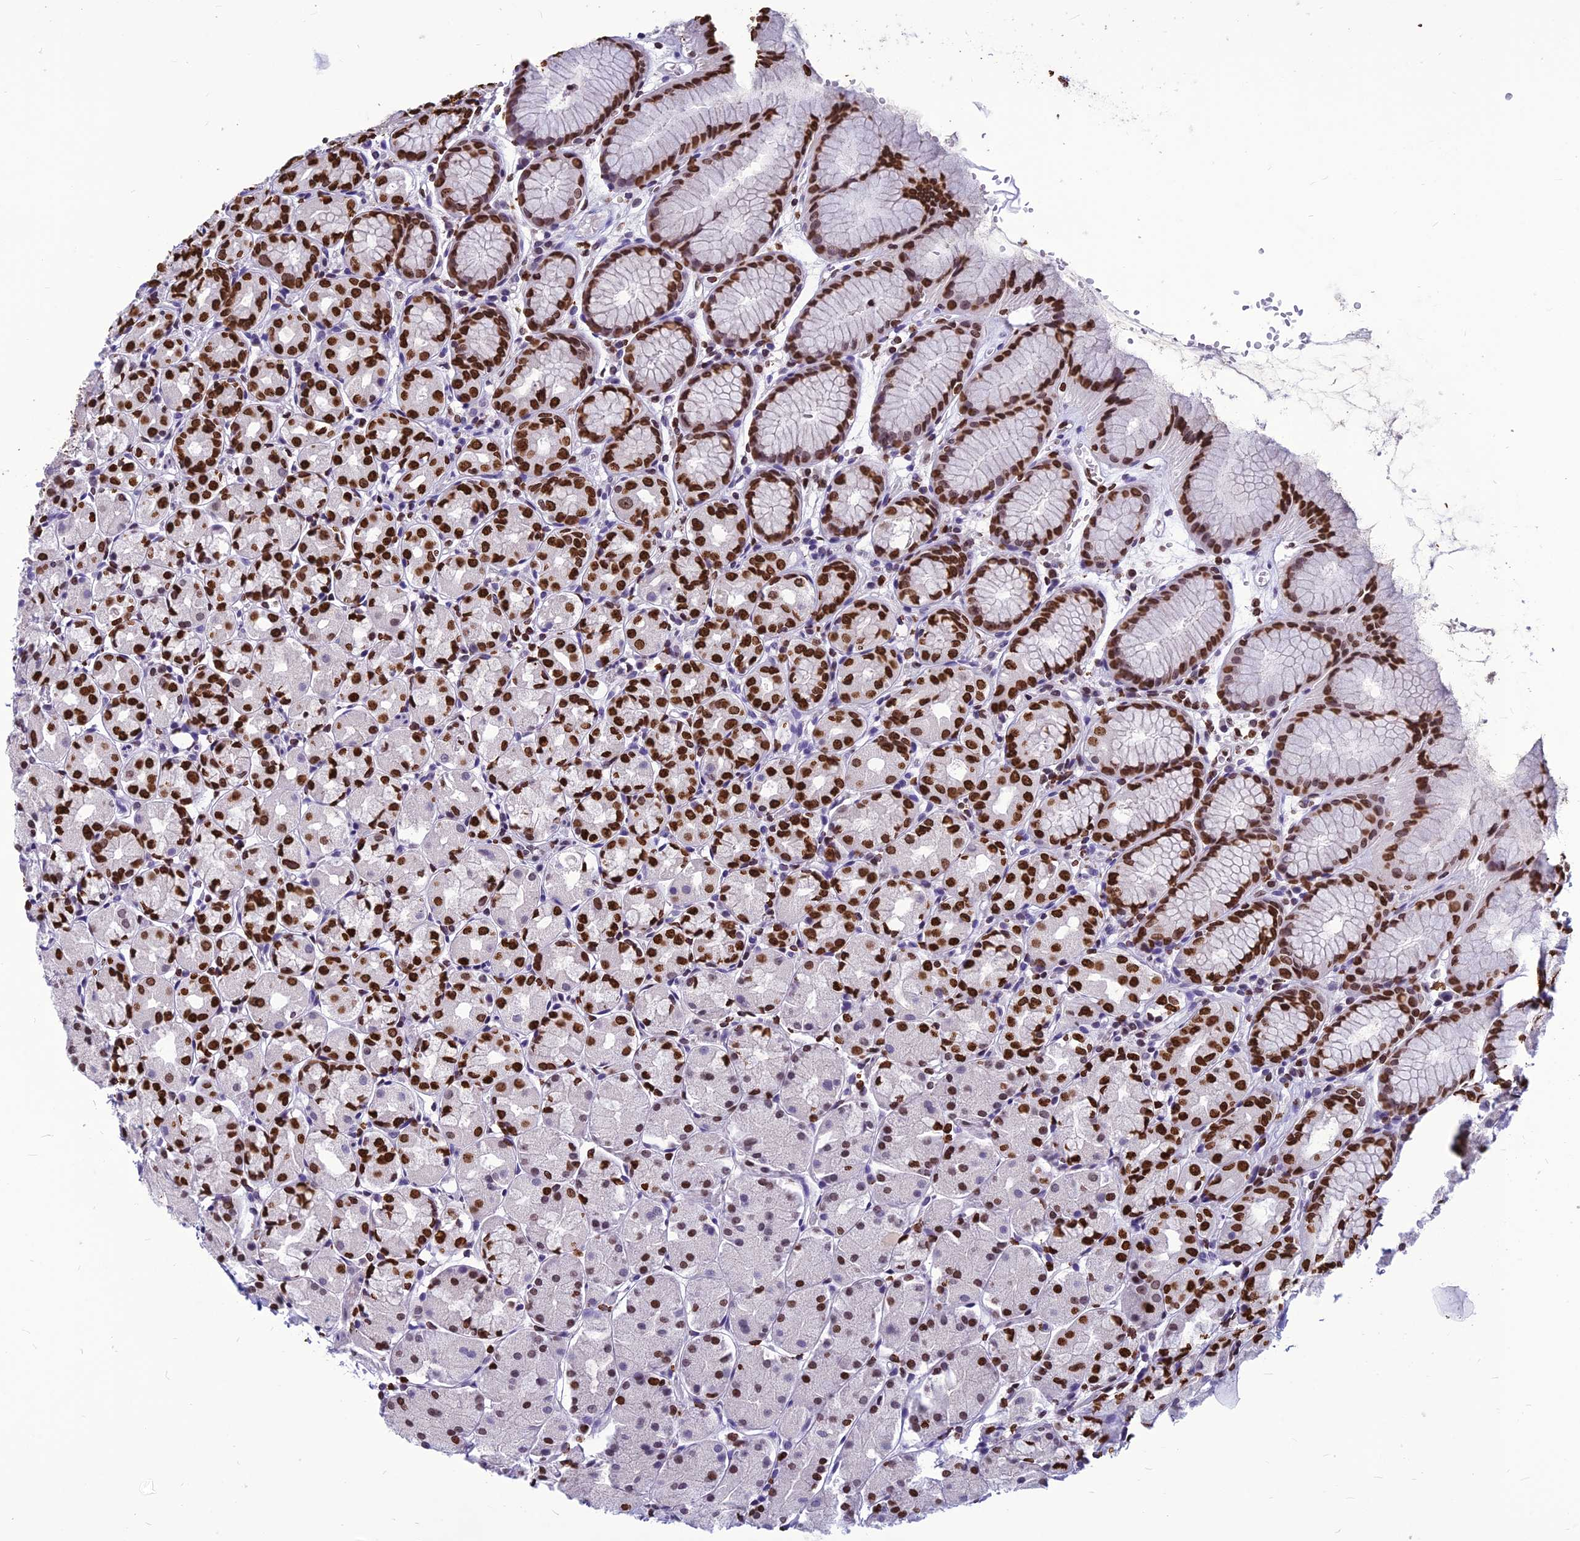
{"staining": {"intensity": "strong", "quantity": ">75%", "location": "nuclear"}, "tissue": "stomach", "cell_type": "Glandular cells", "image_type": "normal", "snomed": [{"axis": "morphology", "description": "Normal tissue, NOS"}, {"axis": "topography", "description": "Stomach, upper"}], "caption": "The immunohistochemical stain labels strong nuclear expression in glandular cells of unremarkable stomach.", "gene": "AKAP17A", "patient": {"sex": "male", "age": 47}}